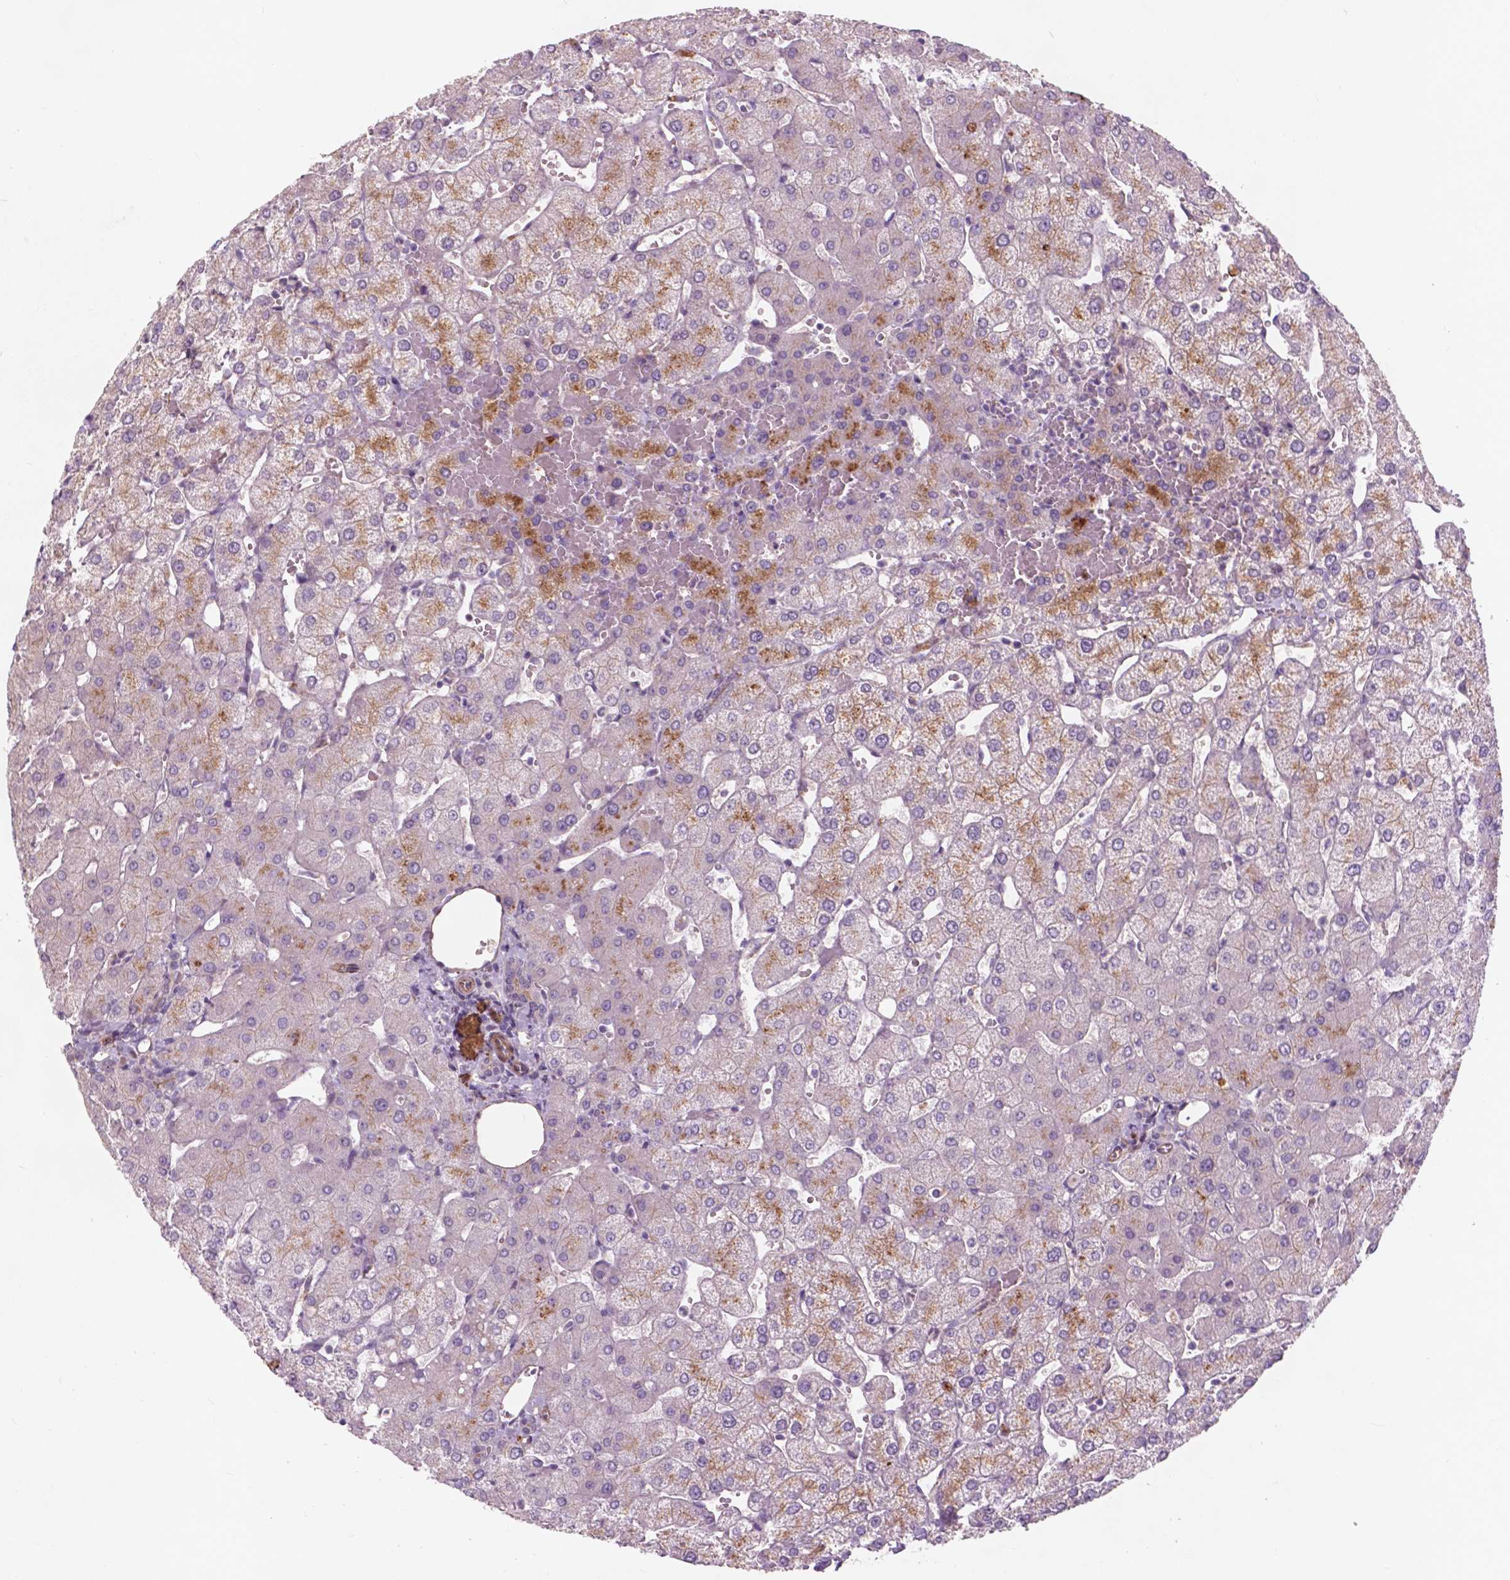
{"staining": {"intensity": "negative", "quantity": "none", "location": "none"}, "tissue": "liver", "cell_type": "Cholangiocytes", "image_type": "normal", "snomed": [{"axis": "morphology", "description": "Normal tissue, NOS"}, {"axis": "topography", "description": "Liver"}], "caption": "IHC micrograph of benign liver stained for a protein (brown), which shows no expression in cholangiocytes.", "gene": "RFPL4B", "patient": {"sex": "female", "age": 54}}